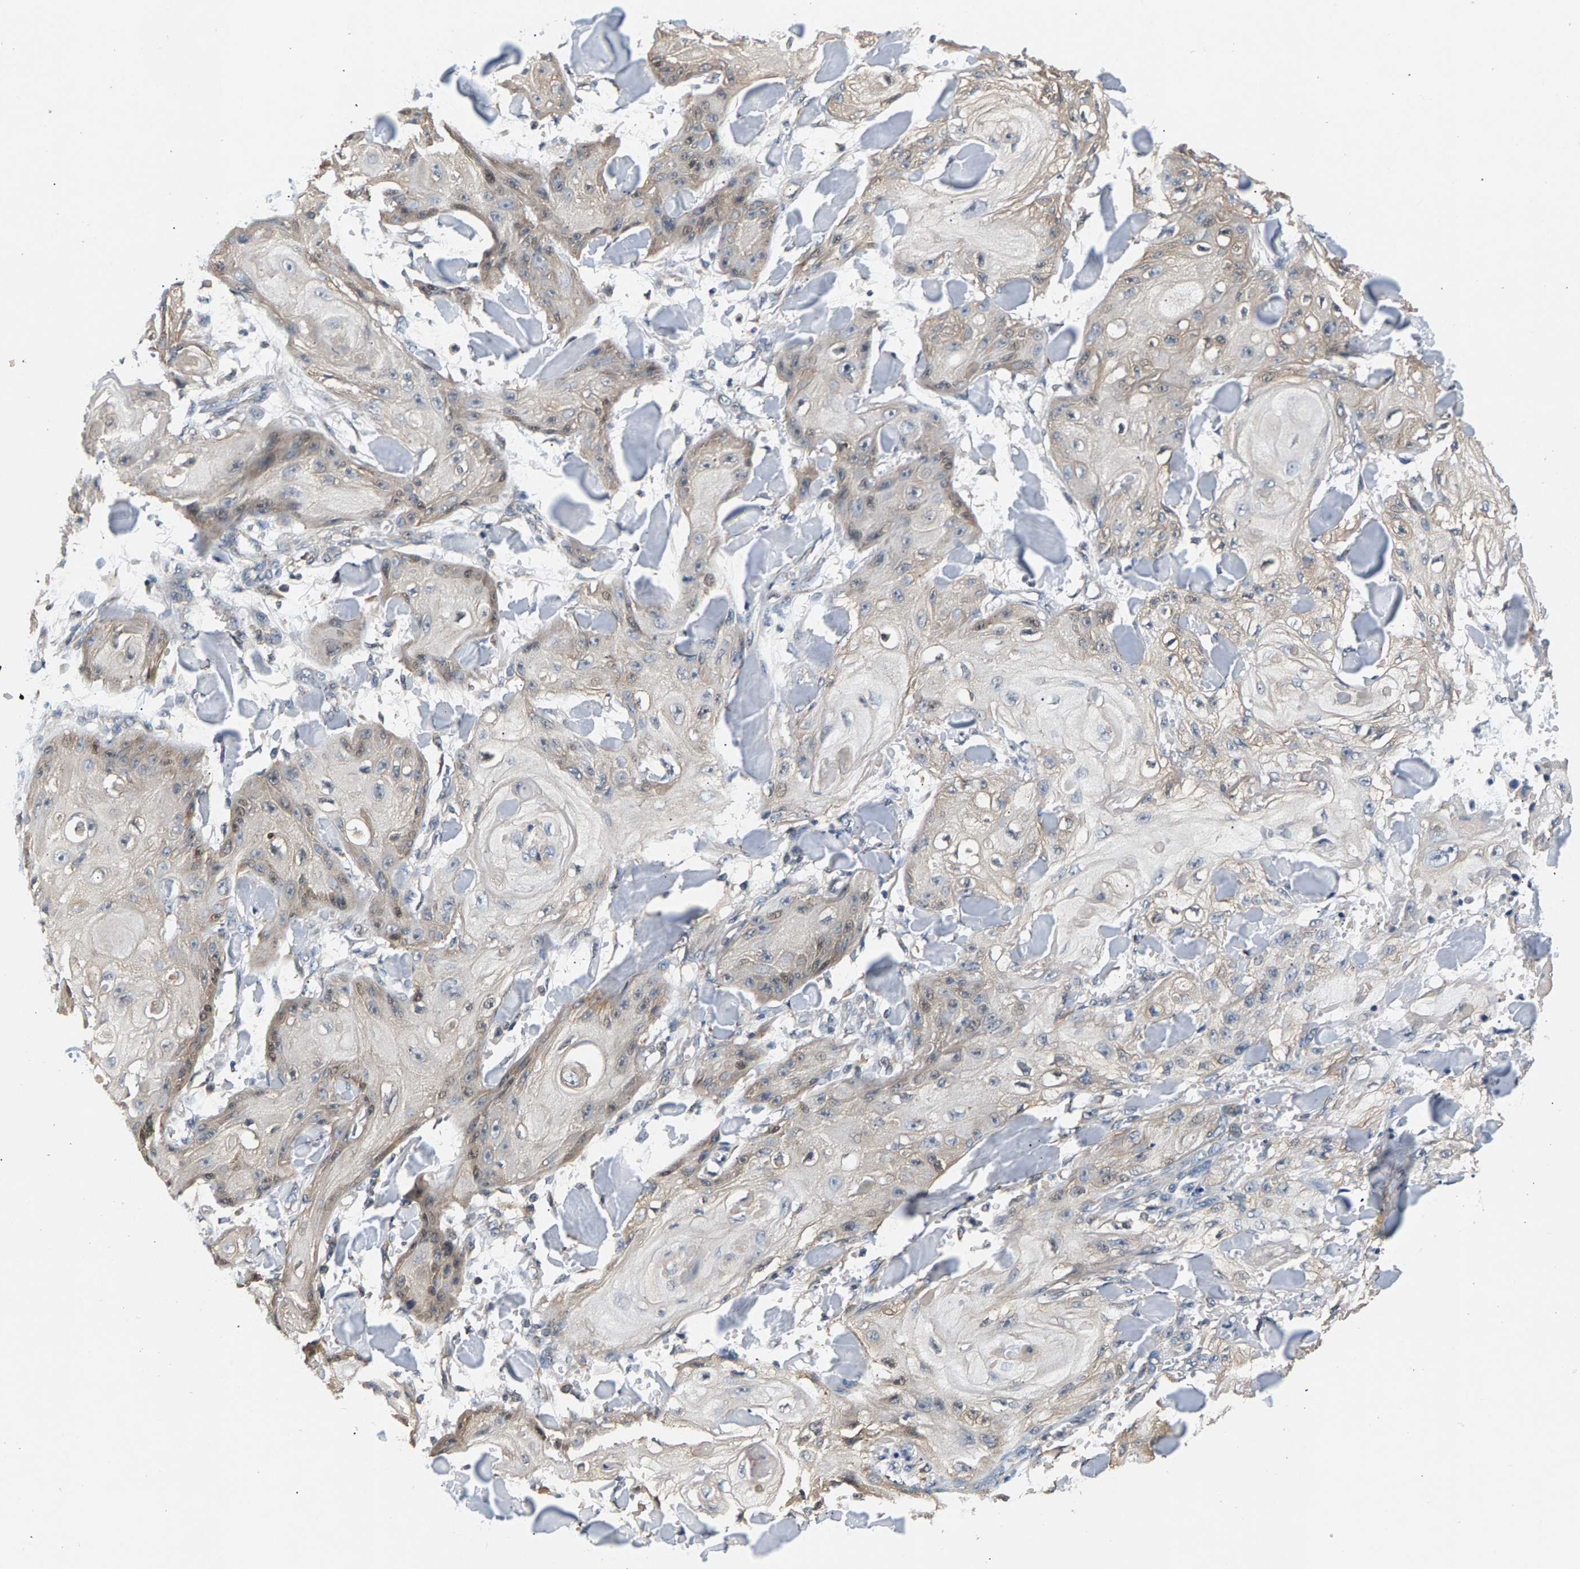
{"staining": {"intensity": "weak", "quantity": "<25%", "location": "cytoplasmic/membranous"}, "tissue": "skin cancer", "cell_type": "Tumor cells", "image_type": "cancer", "snomed": [{"axis": "morphology", "description": "Squamous cell carcinoma, NOS"}, {"axis": "topography", "description": "Skin"}], "caption": "High power microscopy photomicrograph of an immunohistochemistry image of skin cancer (squamous cell carcinoma), revealing no significant positivity in tumor cells. (IHC, brightfield microscopy, high magnification).", "gene": "FAM78A", "patient": {"sex": "male", "age": 74}}